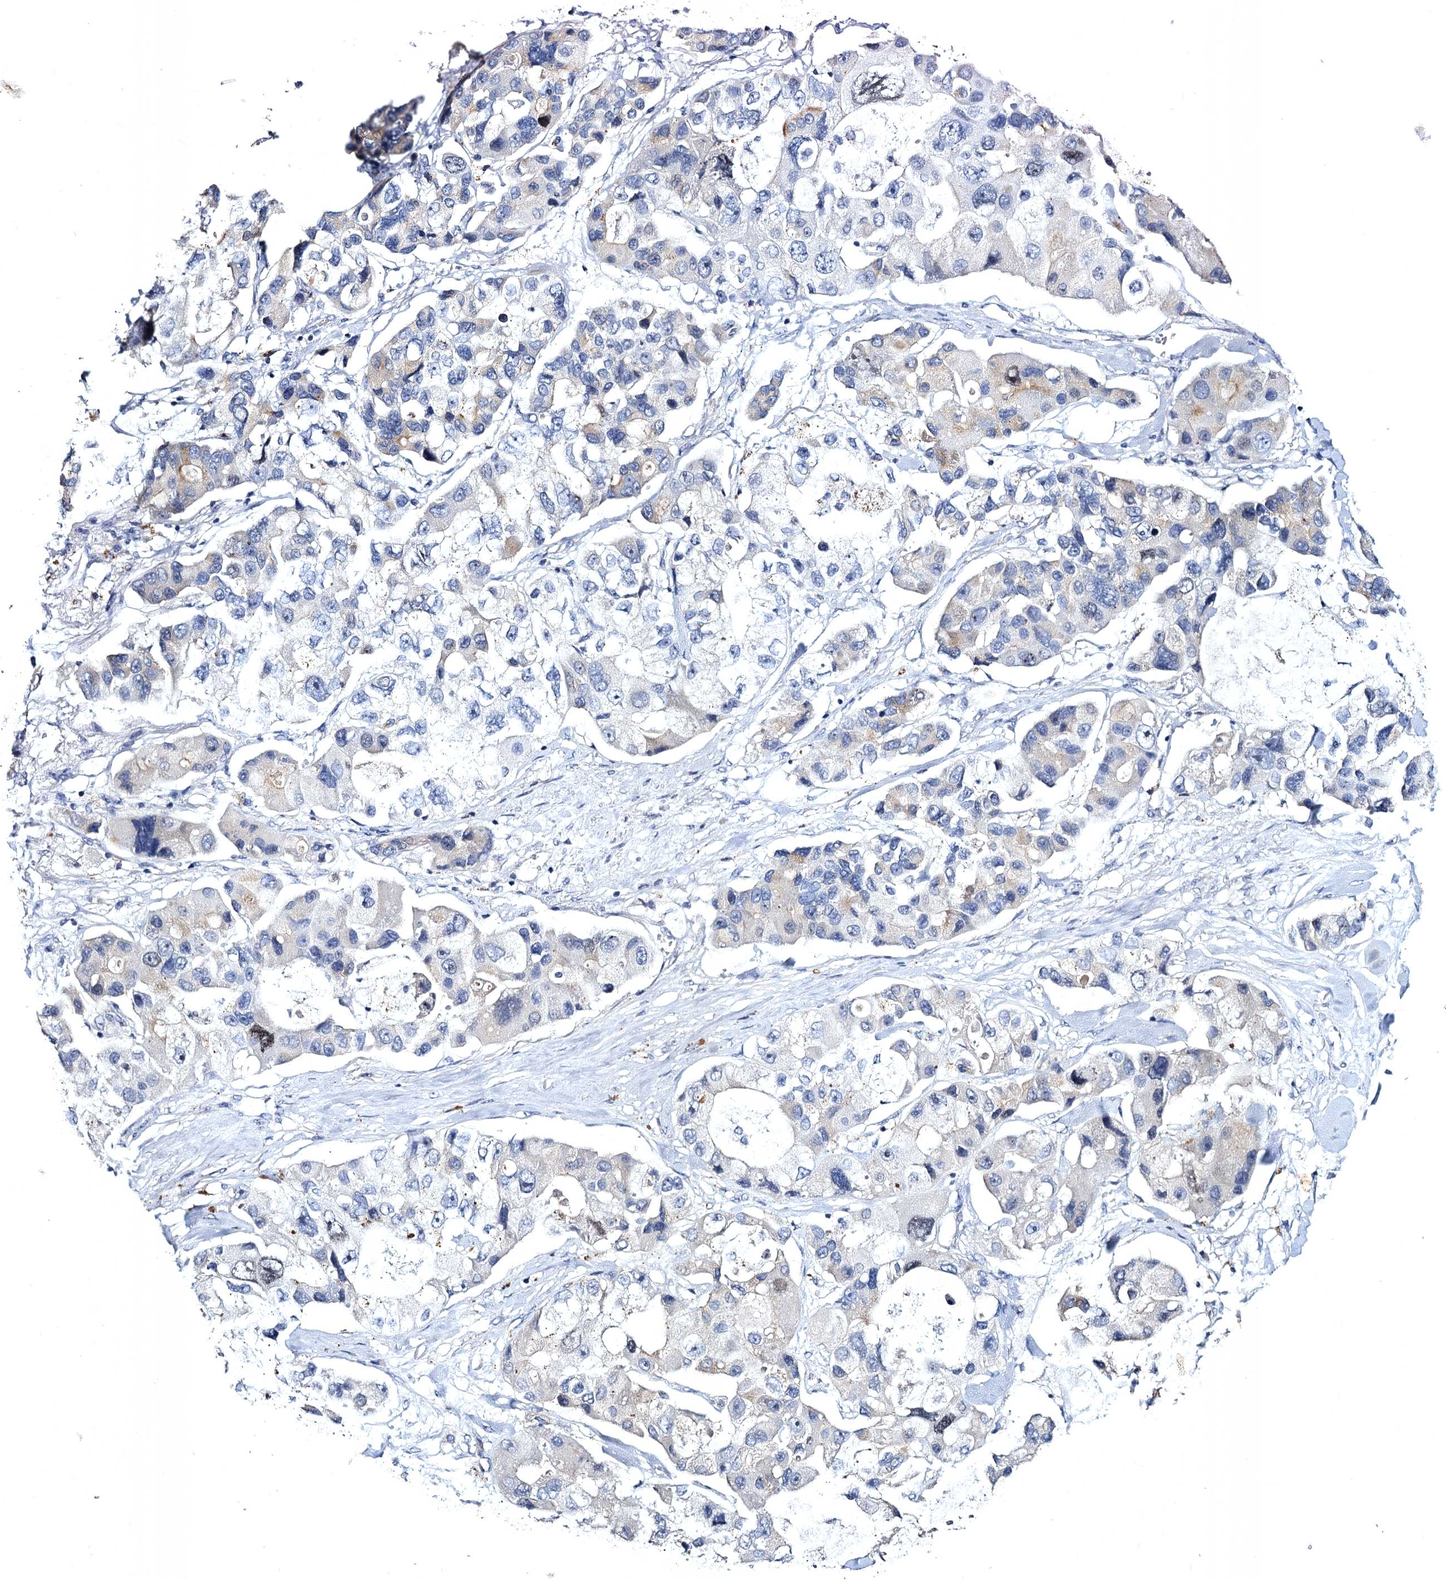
{"staining": {"intensity": "negative", "quantity": "none", "location": "none"}, "tissue": "lung cancer", "cell_type": "Tumor cells", "image_type": "cancer", "snomed": [{"axis": "morphology", "description": "Adenocarcinoma, NOS"}, {"axis": "topography", "description": "Lung"}], "caption": "A high-resolution photomicrograph shows immunohistochemistry (IHC) staining of adenocarcinoma (lung), which reveals no significant staining in tumor cells.", "gene": "ATP9A", "patient": {"sex": "female", "age": 54}}